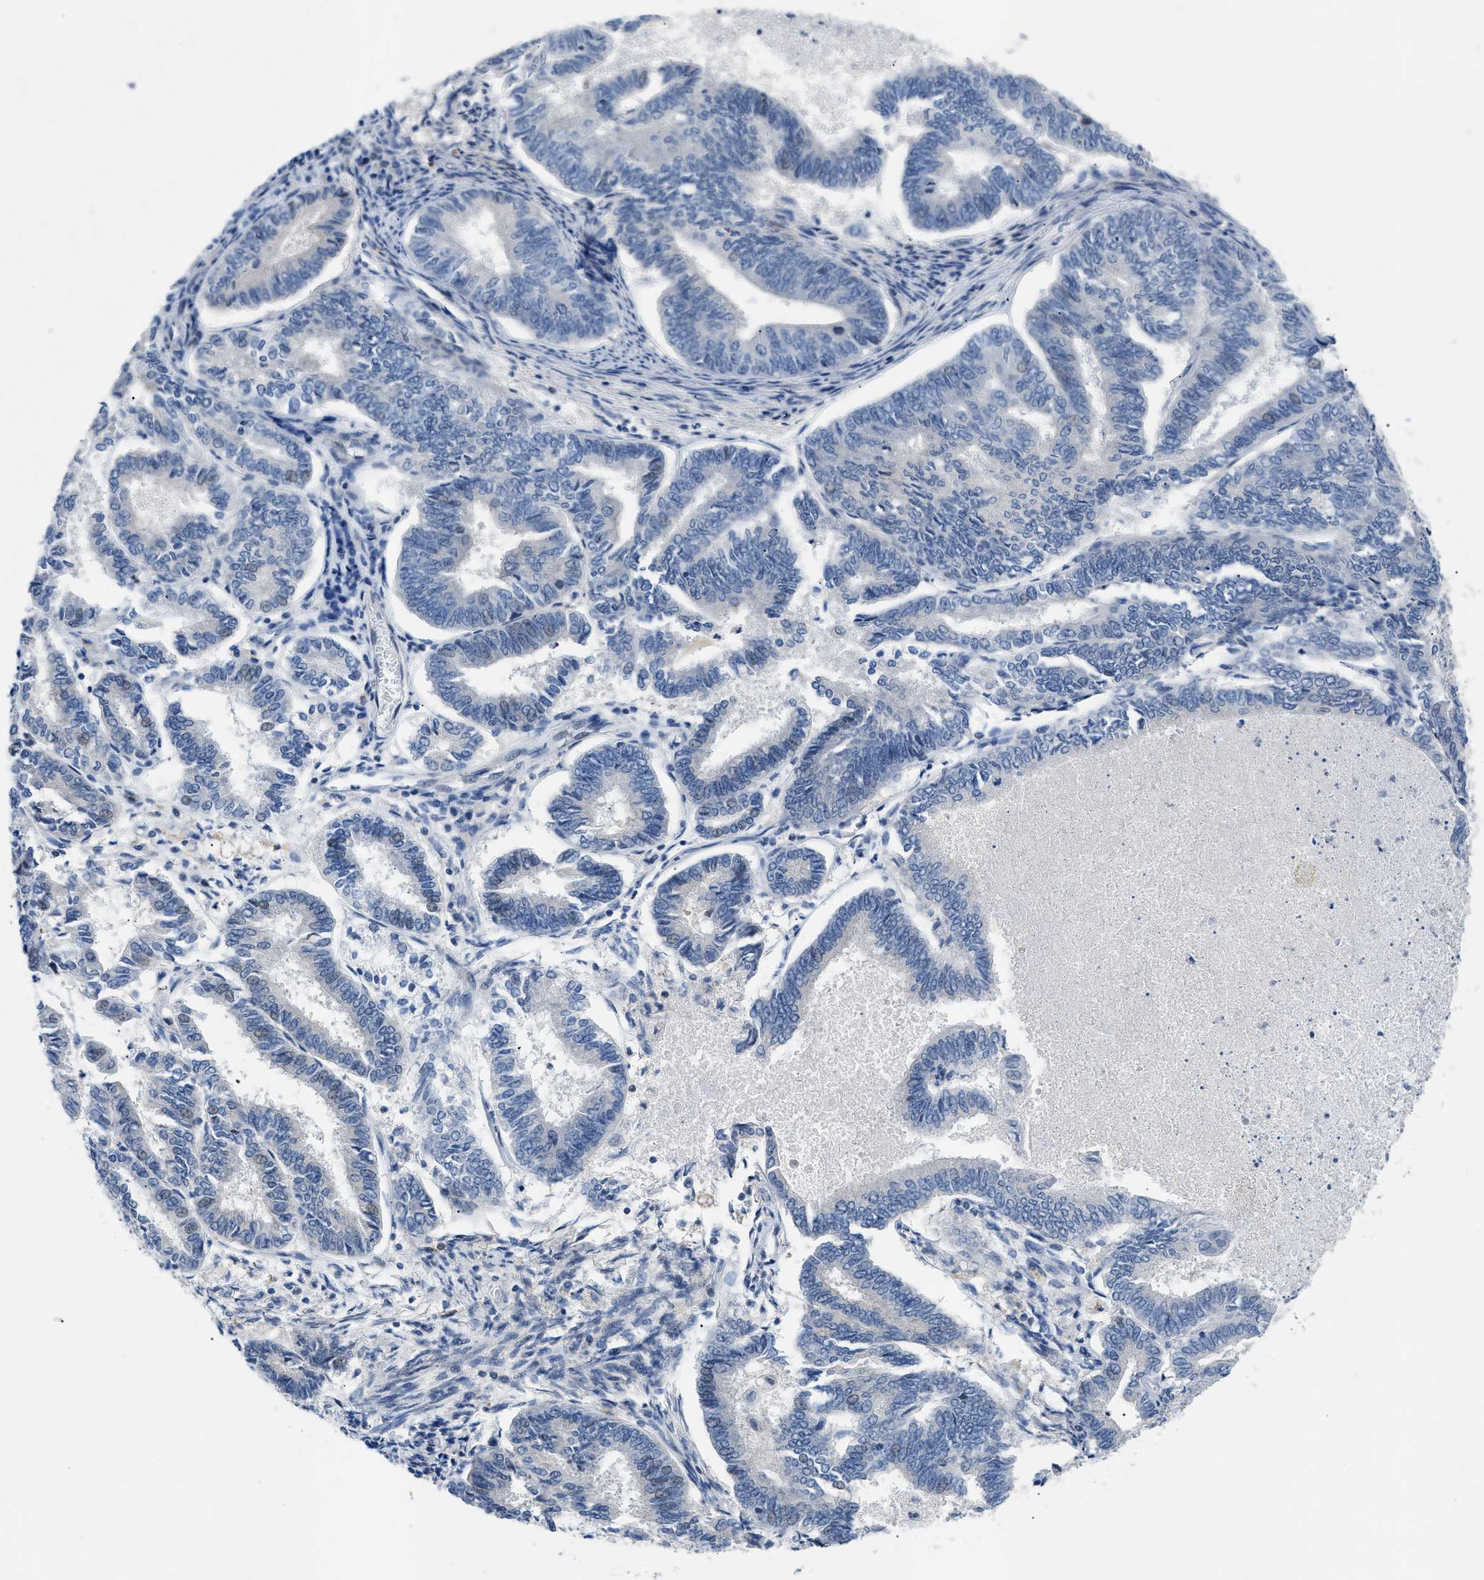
{"staining": {"intensity": "weak", "quantity": "<25%", "location": "nuclear"}, "tissue": "endometrial cancer", "cell_type": "Tumor cells", "image_type": "cancer", "snomed": [{"axis": "morphology", "description": "Adenocarcinoma, NOS"}, {"axis": "topography", "description": "Endometrium"}], "caption": "IHC of human endometrial adenocarcinoma reveals no staining in tumor cells.", "gene": "FDCSP", "patient": {"sex": "female", "age": 86}}